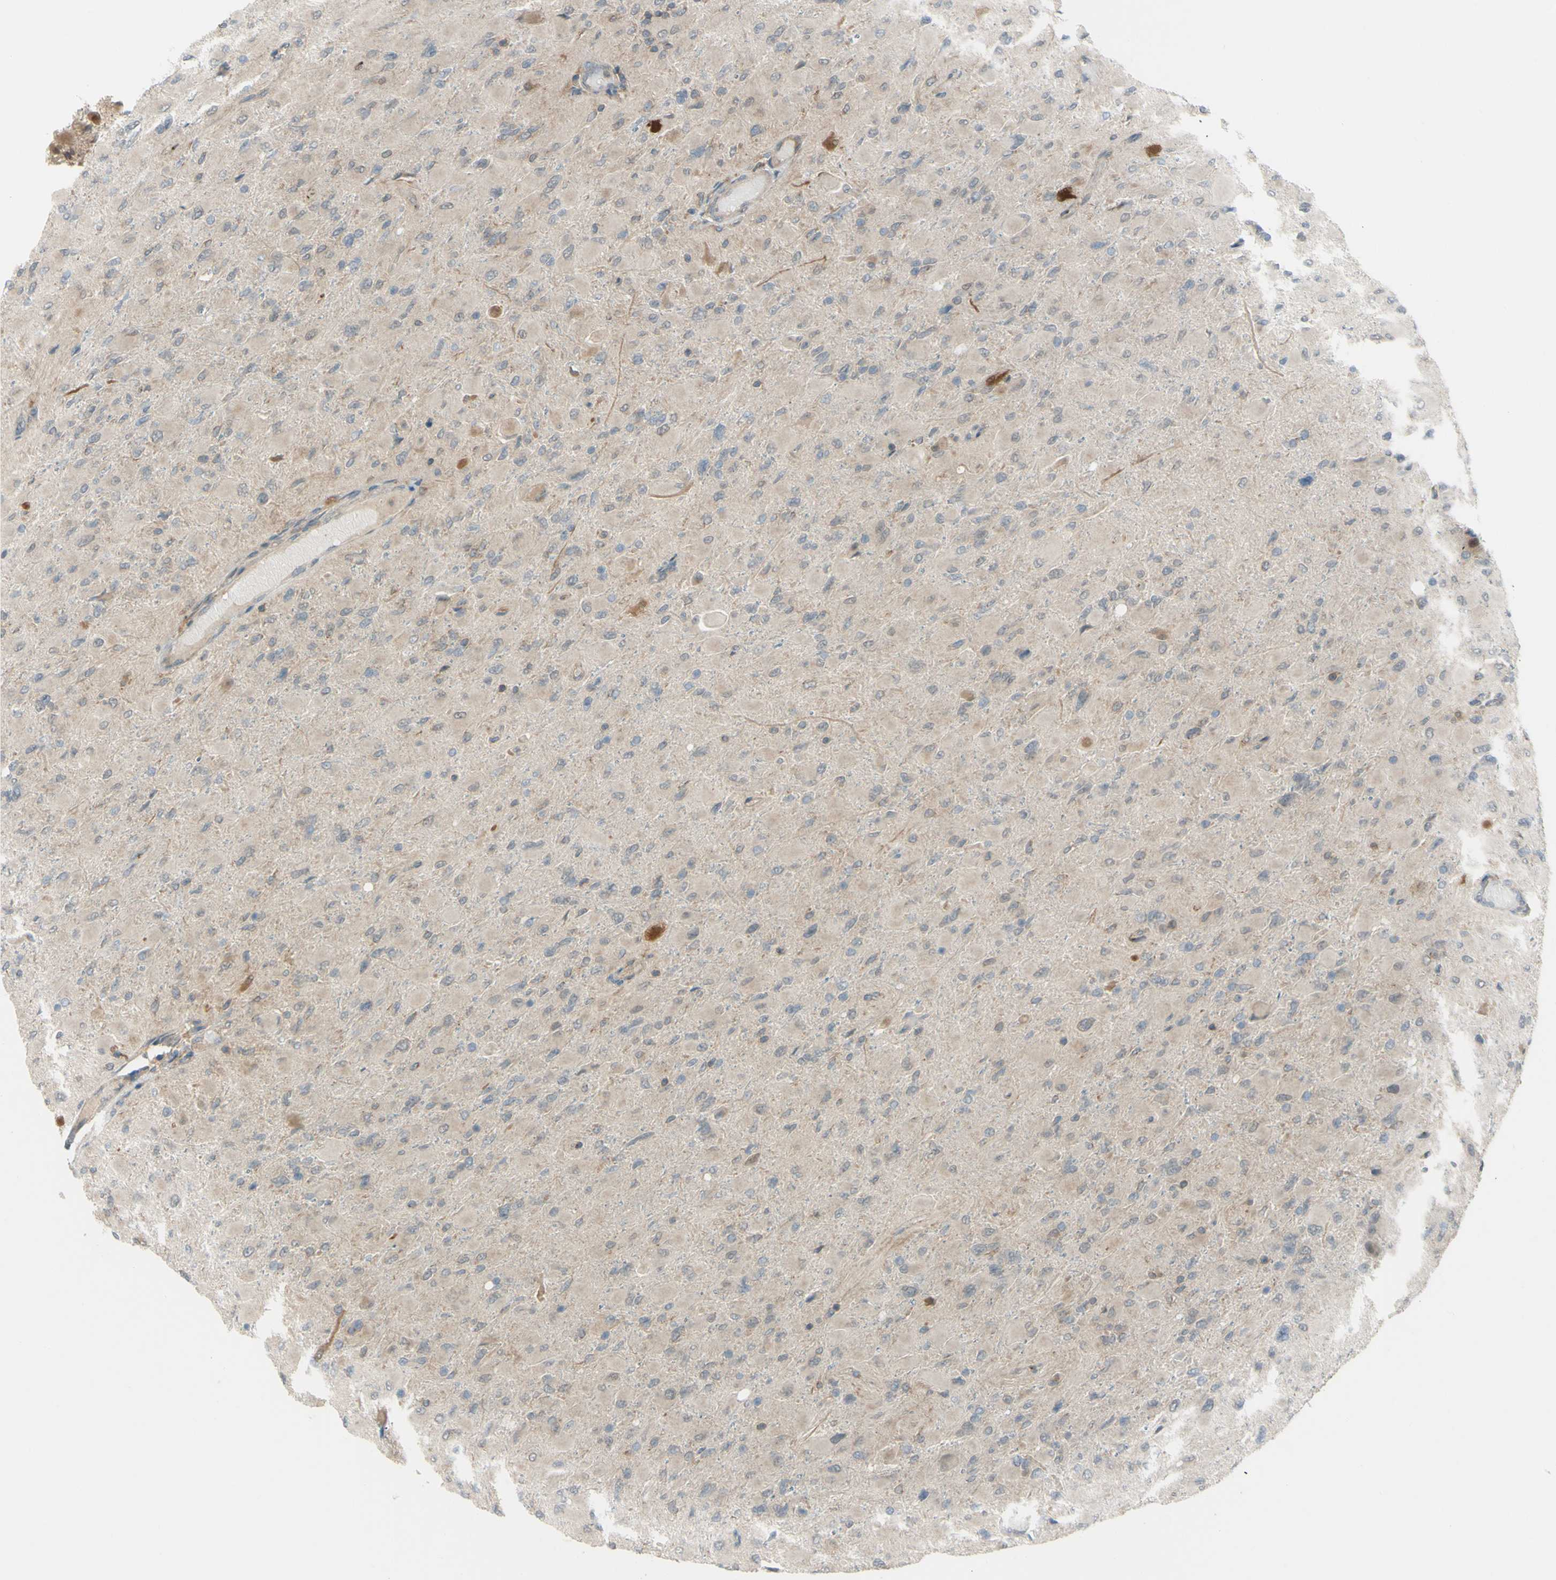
{"staining": {"intensity": "weak", "quantity": "<25%", "location": "cytoplasmic/membranous"}, "tissue": "glioma", "cell_type": "Tumor cells", "image_type": "cancer", "snomed": [{"axis": "morphology", "description": "Glioma, malignant, High grade"}, {"axis": "topography", "description": "Cerebral cortex"}], "caption": "A high-resolution micrograph shows immunohistochemistry staining of malignant high-grade glioma, which reveals no significant positivity in tumor cells.", "gene": "FLII", "patient": {"sex": "female", "age": 36}}